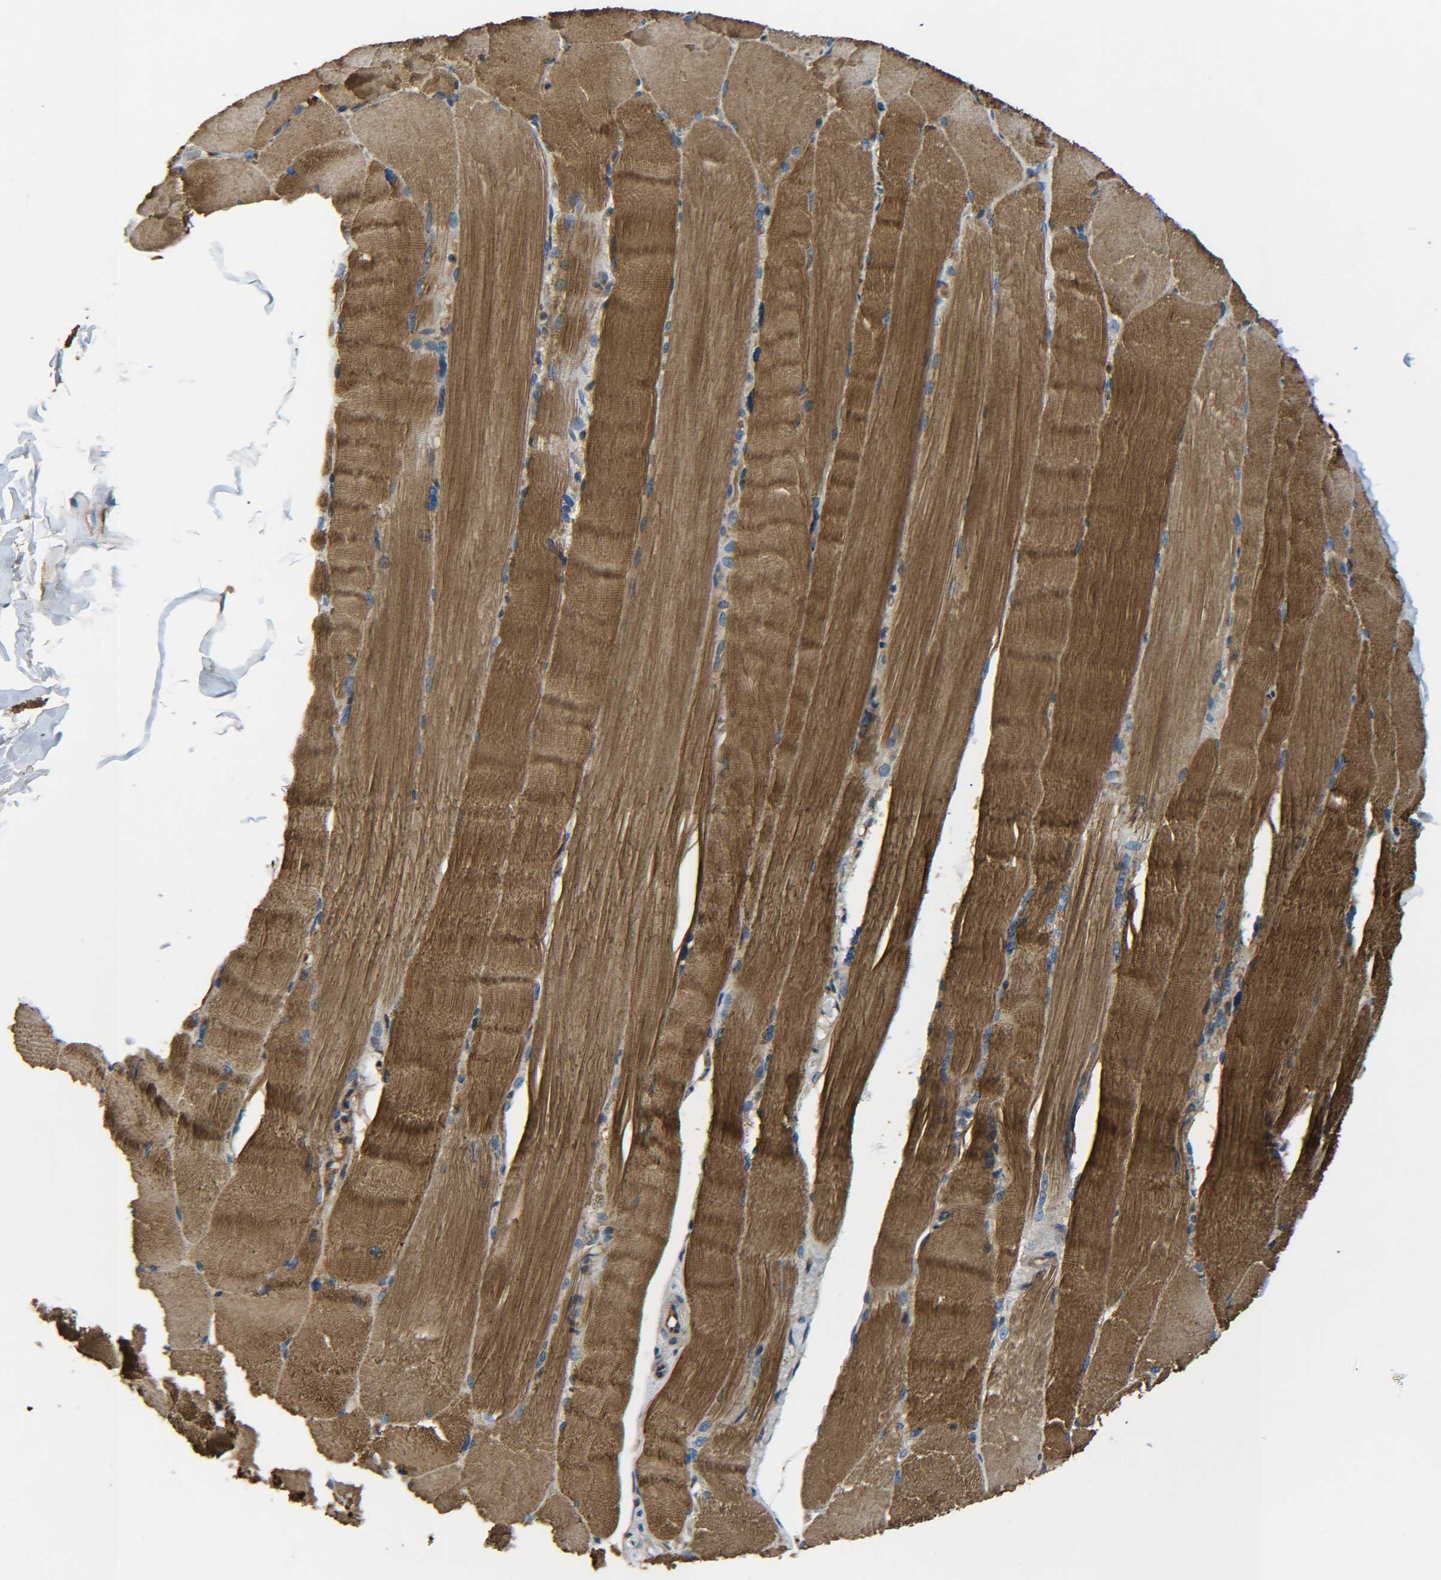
{"staining": {"intensity": "strong", "quantity": ">75%", "location": "cytoplasmic/membranous"}, "tissue": "skeletal muscle", "cell_type": "Myocytes", "image_type": "normal", "snomed": [{"axis": "morphology", "description": "Normal tissue, NOS"}, {"axis": "topography", "description": "Skin"}, {"axis": "topography", "description": "Skeletal muscle"}], "caption": "IHC micrograph of benign skeletal muscle: human skeletal muscle stained using IHC exhibits high levels of strong protein expression localized specifically in the cytoplasmic/membranous of myocytes, appearing as a cytoplasmic/membranous brown color.", "gene": "RAB1B", "patient": {"sex": "male", "age": 83}}